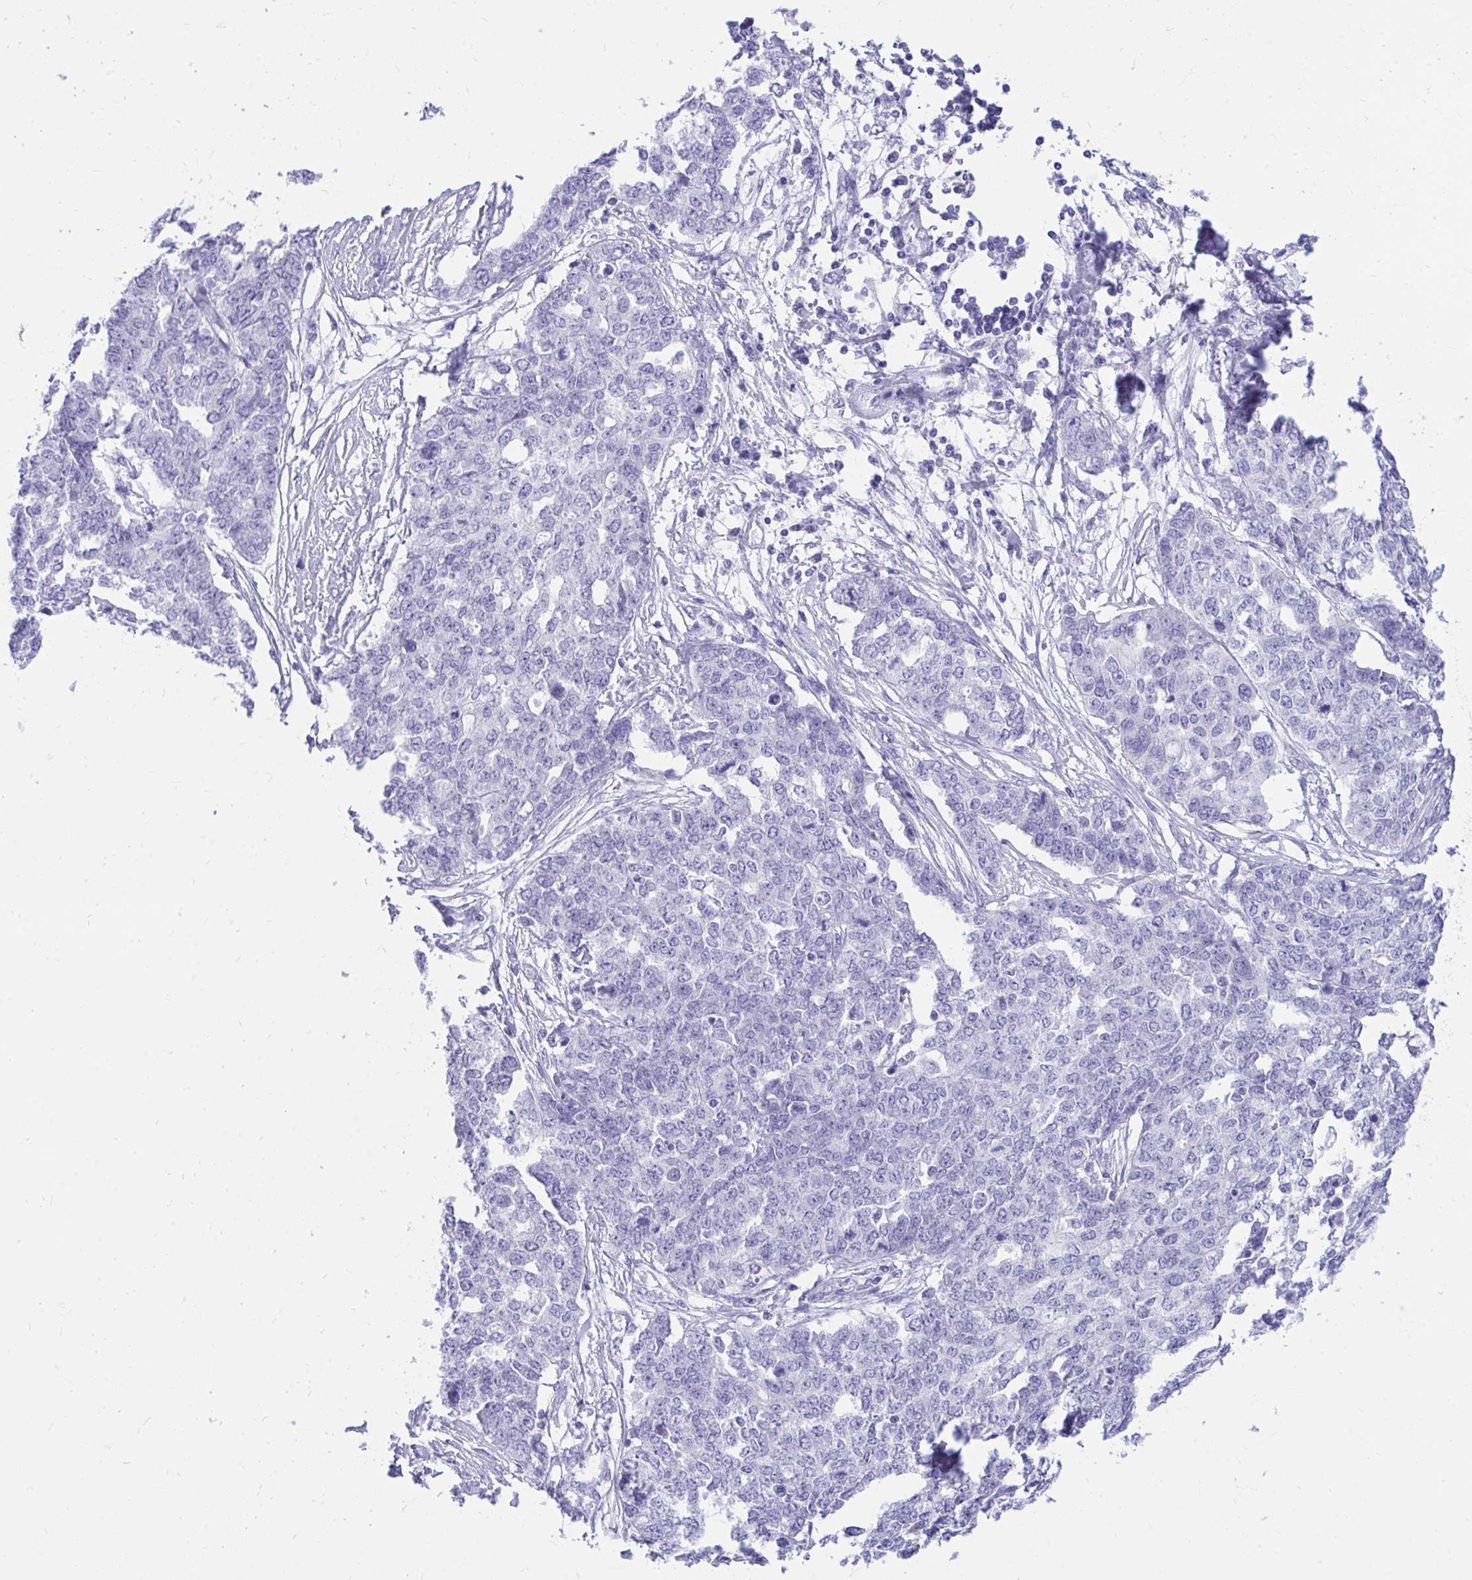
{"staining": {"intensity": "negative", "quantity": "none", "location": "none"}, "tissue": "ovarian cancer", "cell_type": "Tumor cells", "image_type": "cancer", "snomed": [{"axis": "morphology", "description": "Cystadenocarcinoma, serous, NOS"}, {"axis": "topography", "description": "Soft tissue"}, {"axis": "topography", "description": "Ovary"}], "caption": "Immunohistochemistry (IHC) image of neoplastic tissue: human ovarian cancer stained with DAB demonstrates no significant protein expression in tumor cells.", "gene": "SHISA8", "patient": {"sex": "female", "age": 57}}